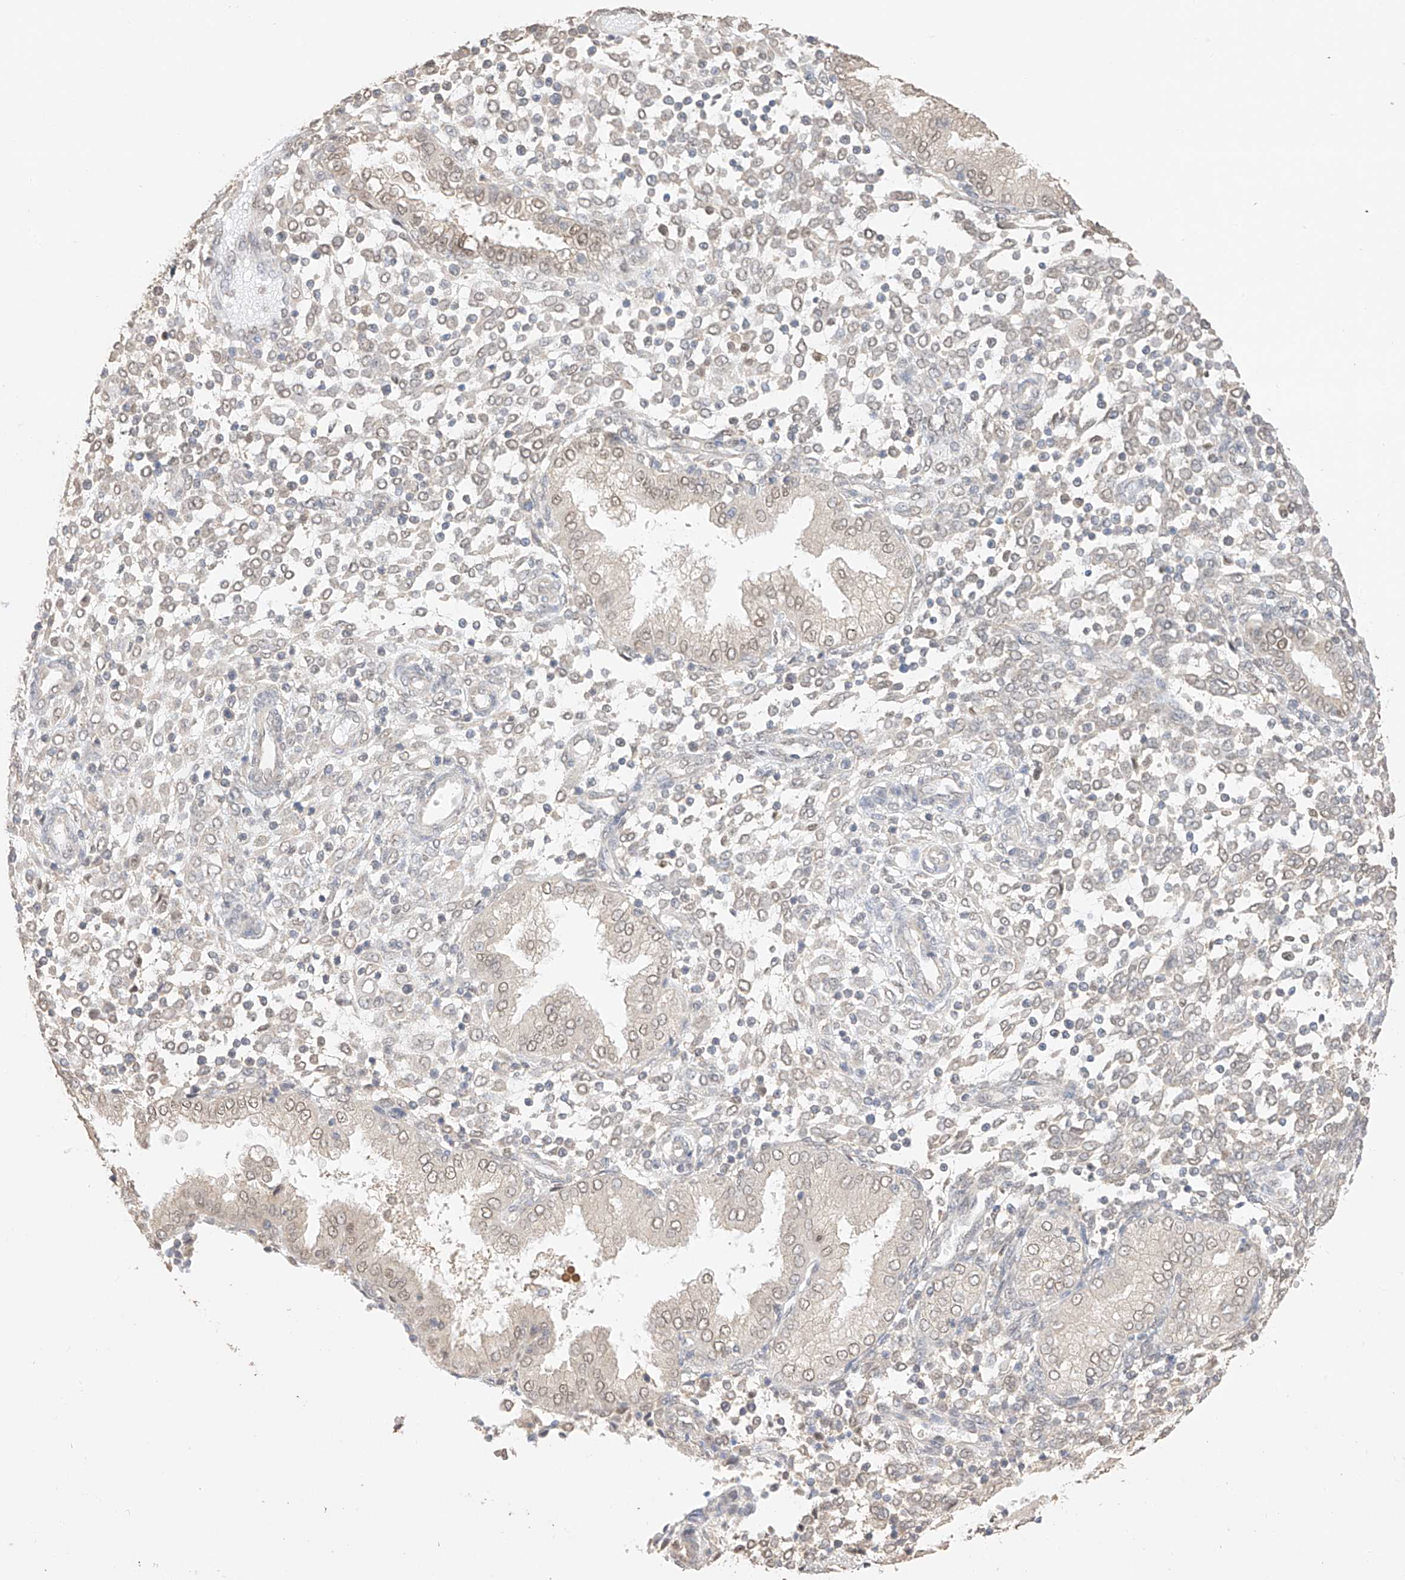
{"staining": {"intensity": "weak", "quantity": "<25%", "location": "nuclear"}, "tissue": "endometrium", "cell_type": "Cells in endometrial stroma", "image_type": "normal", "snomed": [{"axis": "morphology", "description": "Normal tissue, NOS"}, {"axis": "topography", "description": "Endometrium"}], "caption": "Histopathology image shows no protein staining in cells in endometrial stroma of normal endometrium. (Immunohistochemistry (ihc), brightfield microscopy, high magnification).", "gene": "APIP", "patient": {"sex": "female", "age": 53}}